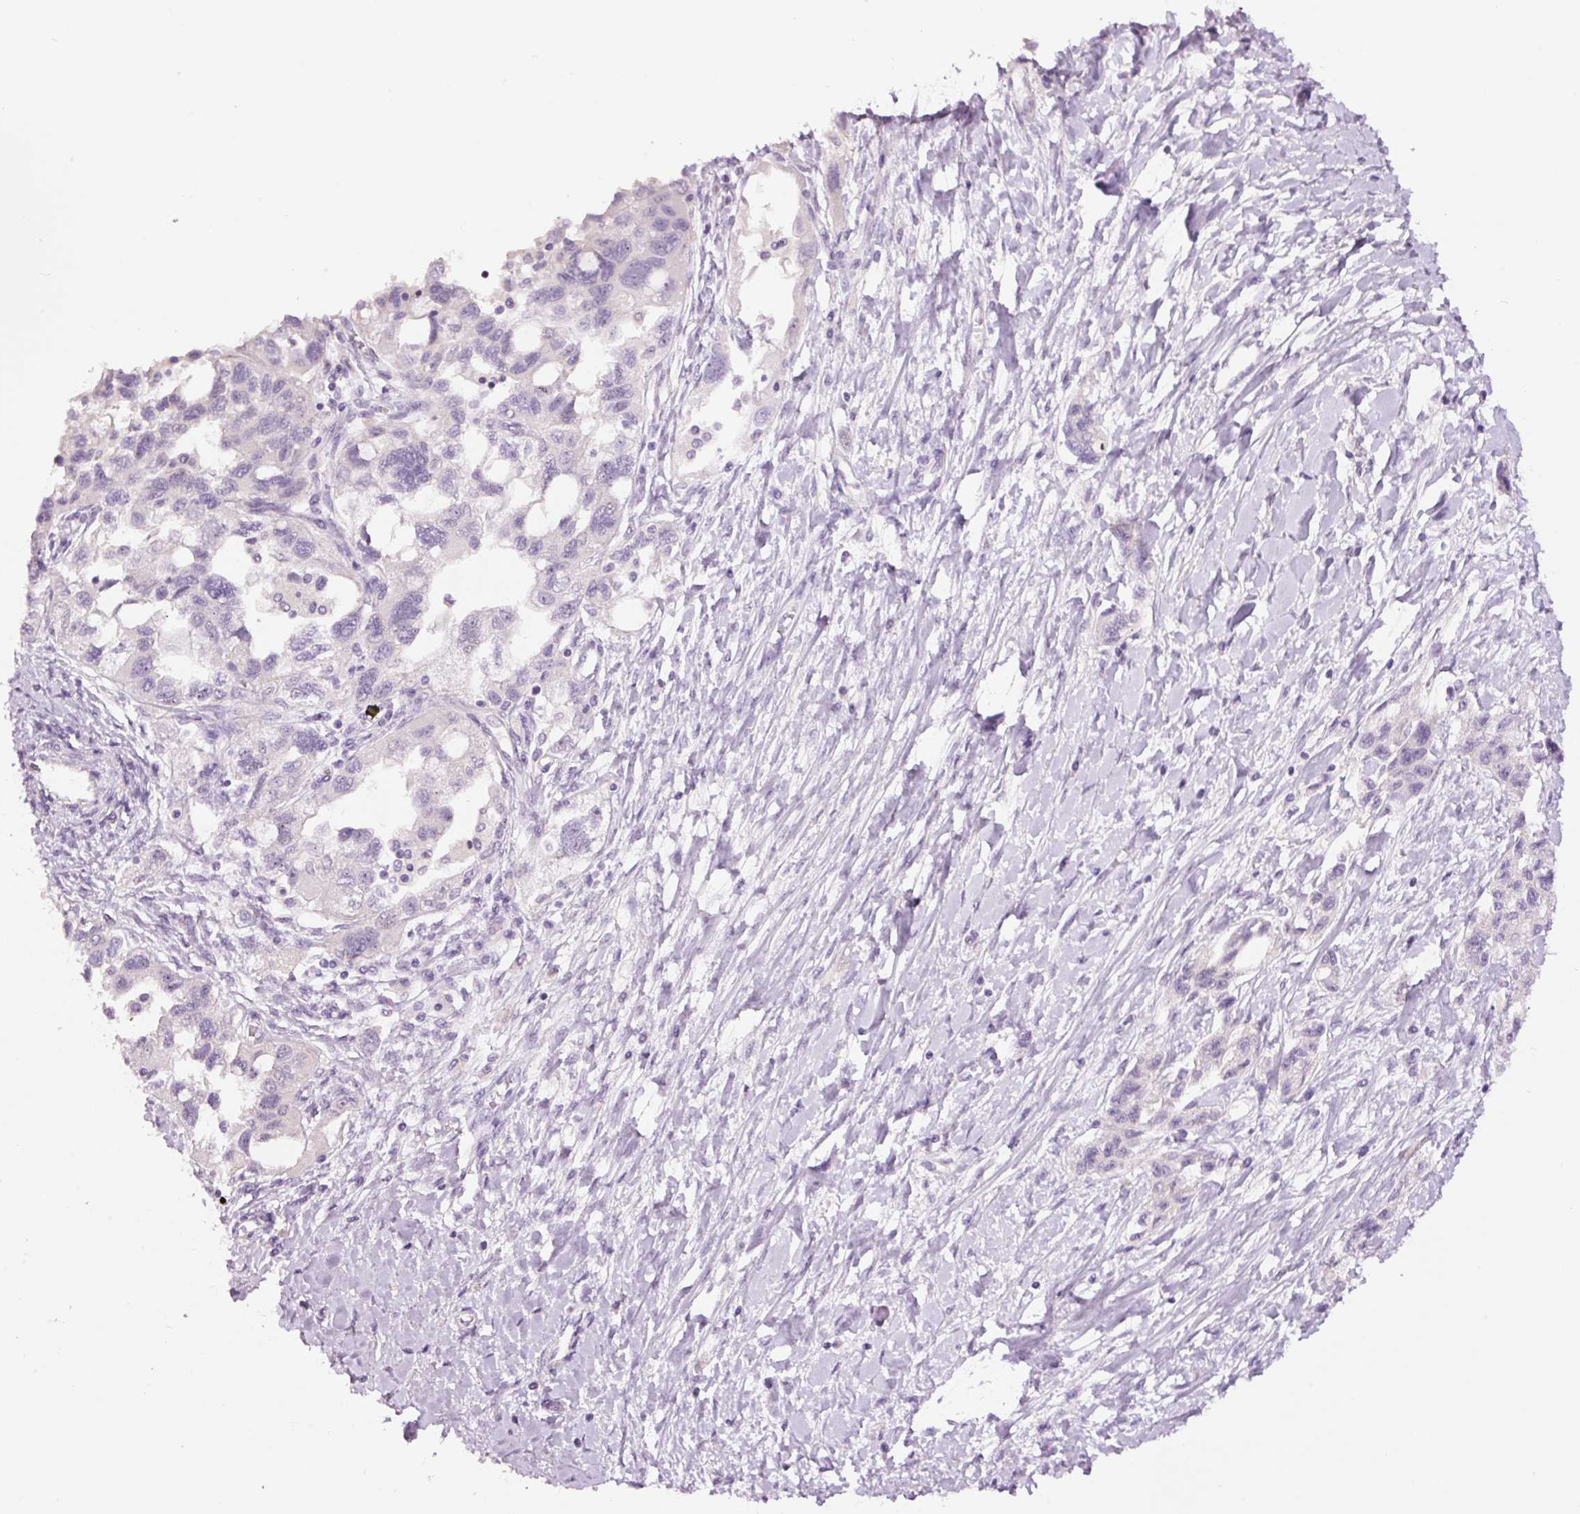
{"staining": {"intensity": "negative", "quantity": "none", "location": "none"}, "tissue": "ovarian cancer", "cell_type": "Tumor cells", "image_type": "cancer", "snomed": [{"axis": "morphology", "description": "Carcinoma, NOS"}, {"axis": "morphology", "description": "Cystadenocarcinoma, serous, NOS"}, {"axis": "topography", "description": "Ovary"}], "caption": "This is a image of immunohistochemistry (IHC) staining of ovarian cancer, which shows no staining in tumor cells.", "gene": "GCG", "patient": {"sex": "female", "age": 69}}